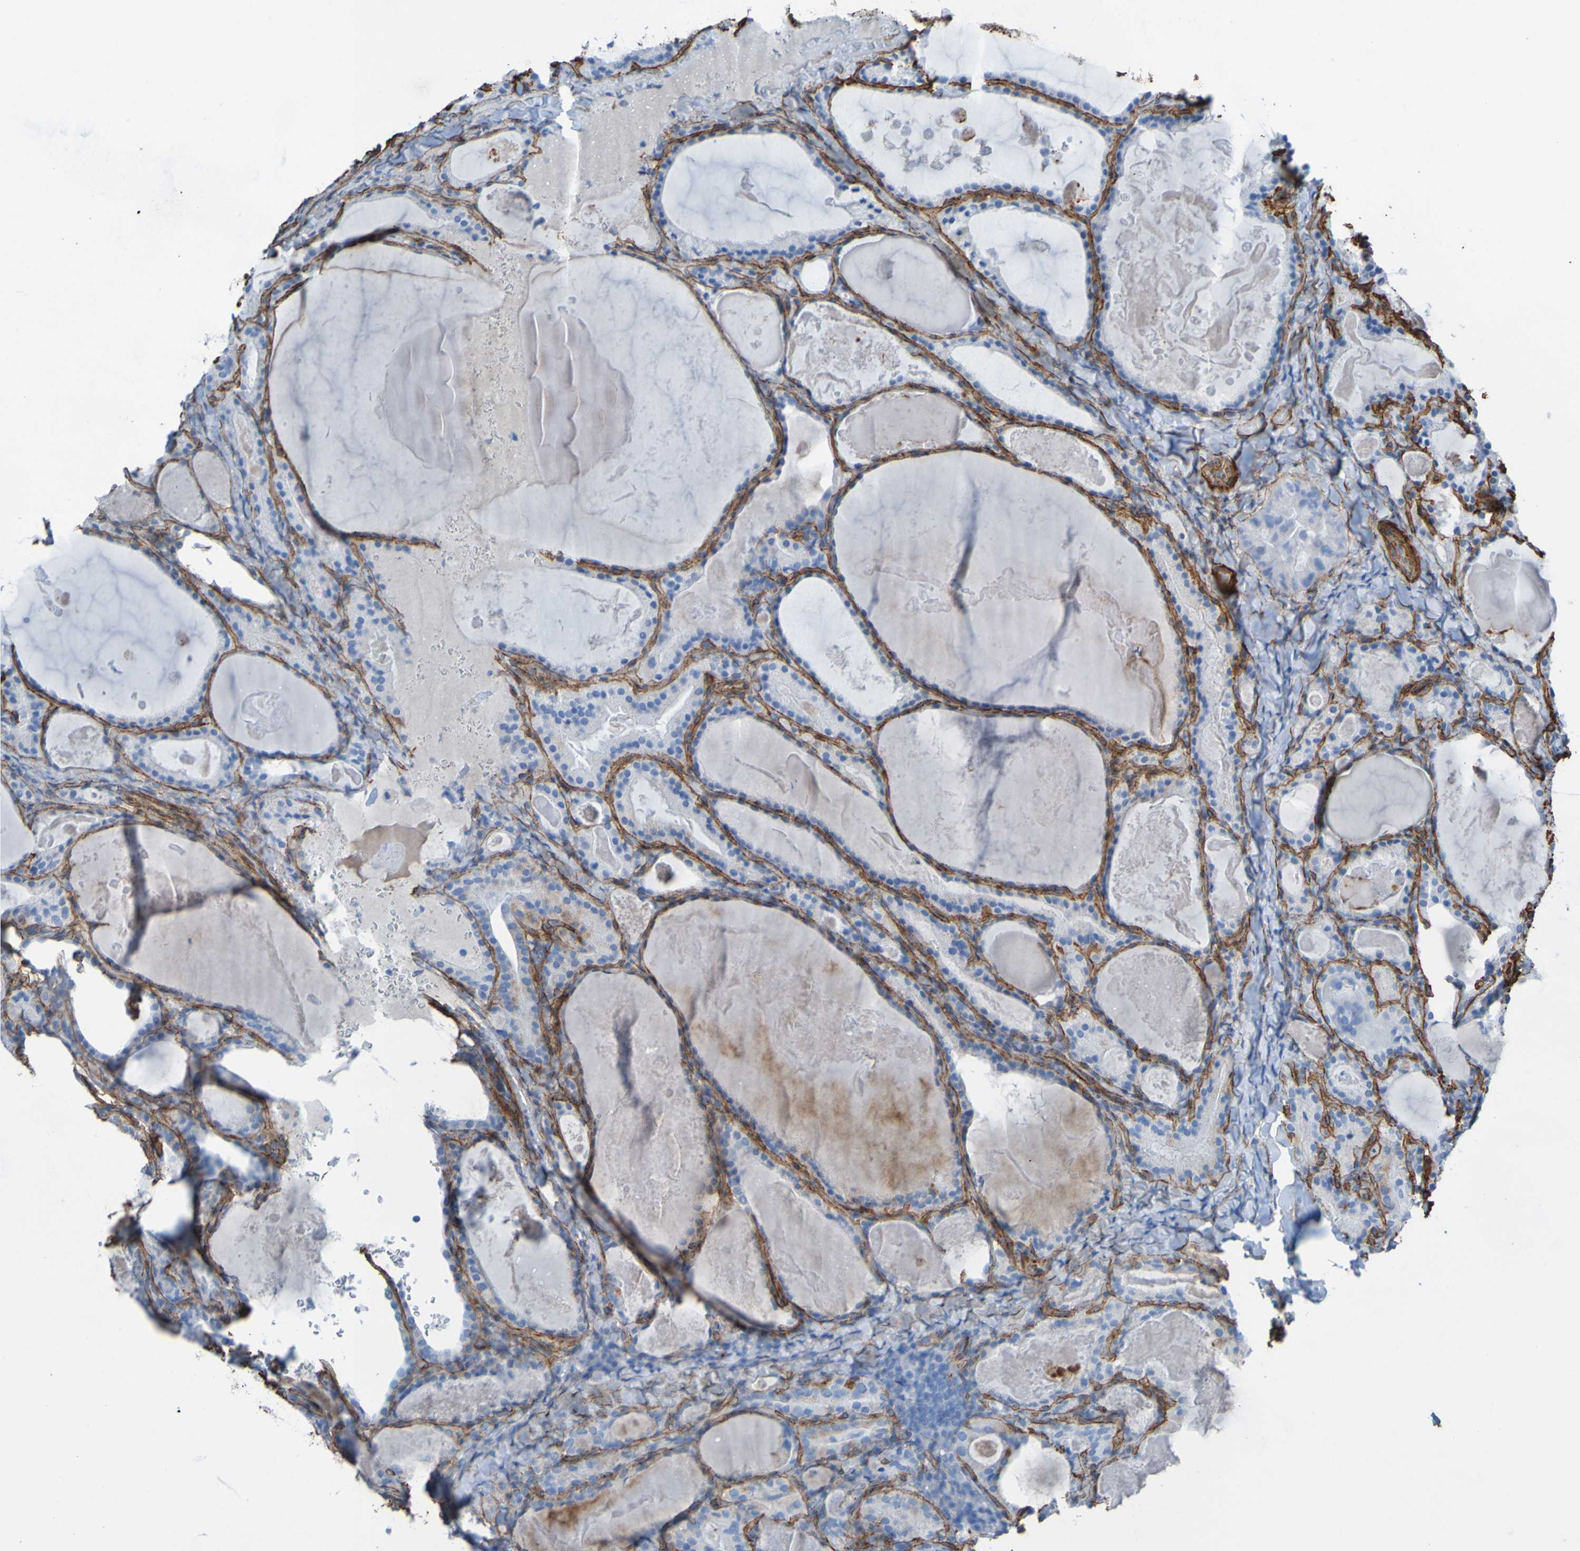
{"staining": {"intensity": "negative", "quantity": "none", "location": "none"}, "tissue": "thyroid cancer", "cell_type": "Tumor cells", "image_type": "cancer", "snomed": [{"axis": "morphology", "description": "Papillary adenocarcinoma, NOS"}, {"axis": "topography", "description": "Thyroid gland"}], "caption": "Immunohistochemical staining of papillary adenocarcinoma (thyroid) exhibits no significant expression in tumor cells.", "gene": "COL4A2", "patient": {"sex": "female", "age": 42}}